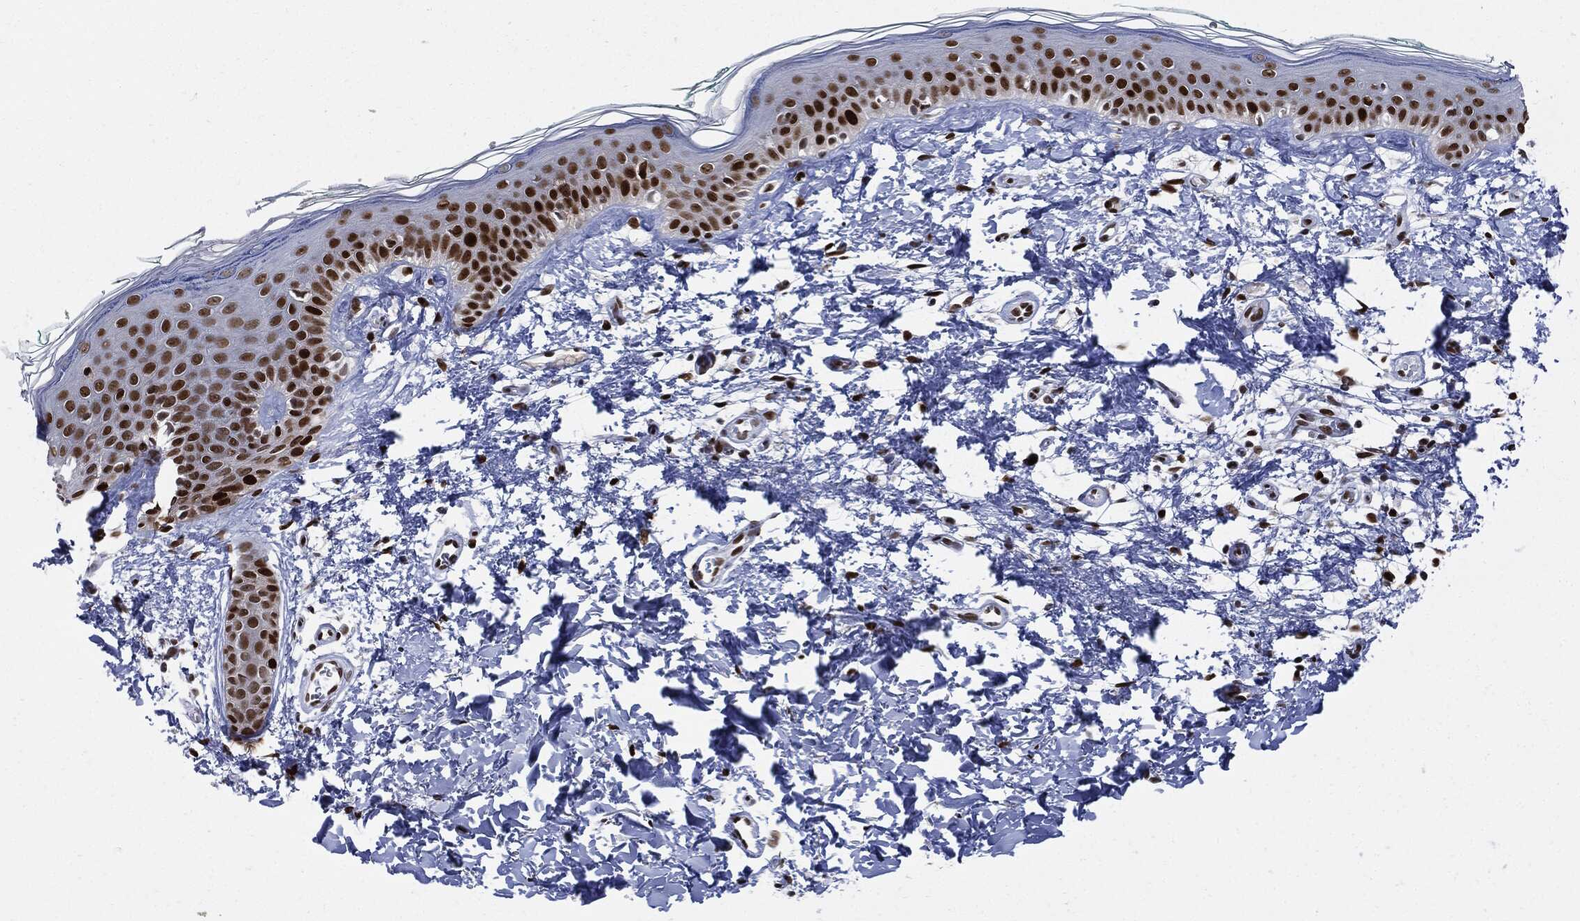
{"staining": {"intensity": "negative", "quantity": "none", "location": "none"}, "tissue": "skin", "cell_type": "Fibroblasts", "image_type": "normal", "snomed": [{"axis": "morphology", "description": "Normal tissue, NOS"}, {"axis": "morphology", "description": "Basal cell carcinoma"}, {"axis": "topography", "description": "Skin"}], "caption": "DAB (3,3'-diaminobenzidine) immunohistochemical staining of benign skin demonstrates no significant positivity in fibroblasts. (DAB immunohistochemistry, high magnification).", "gene": "PCNA", "patient": {"sex": "male", "age": 33}}